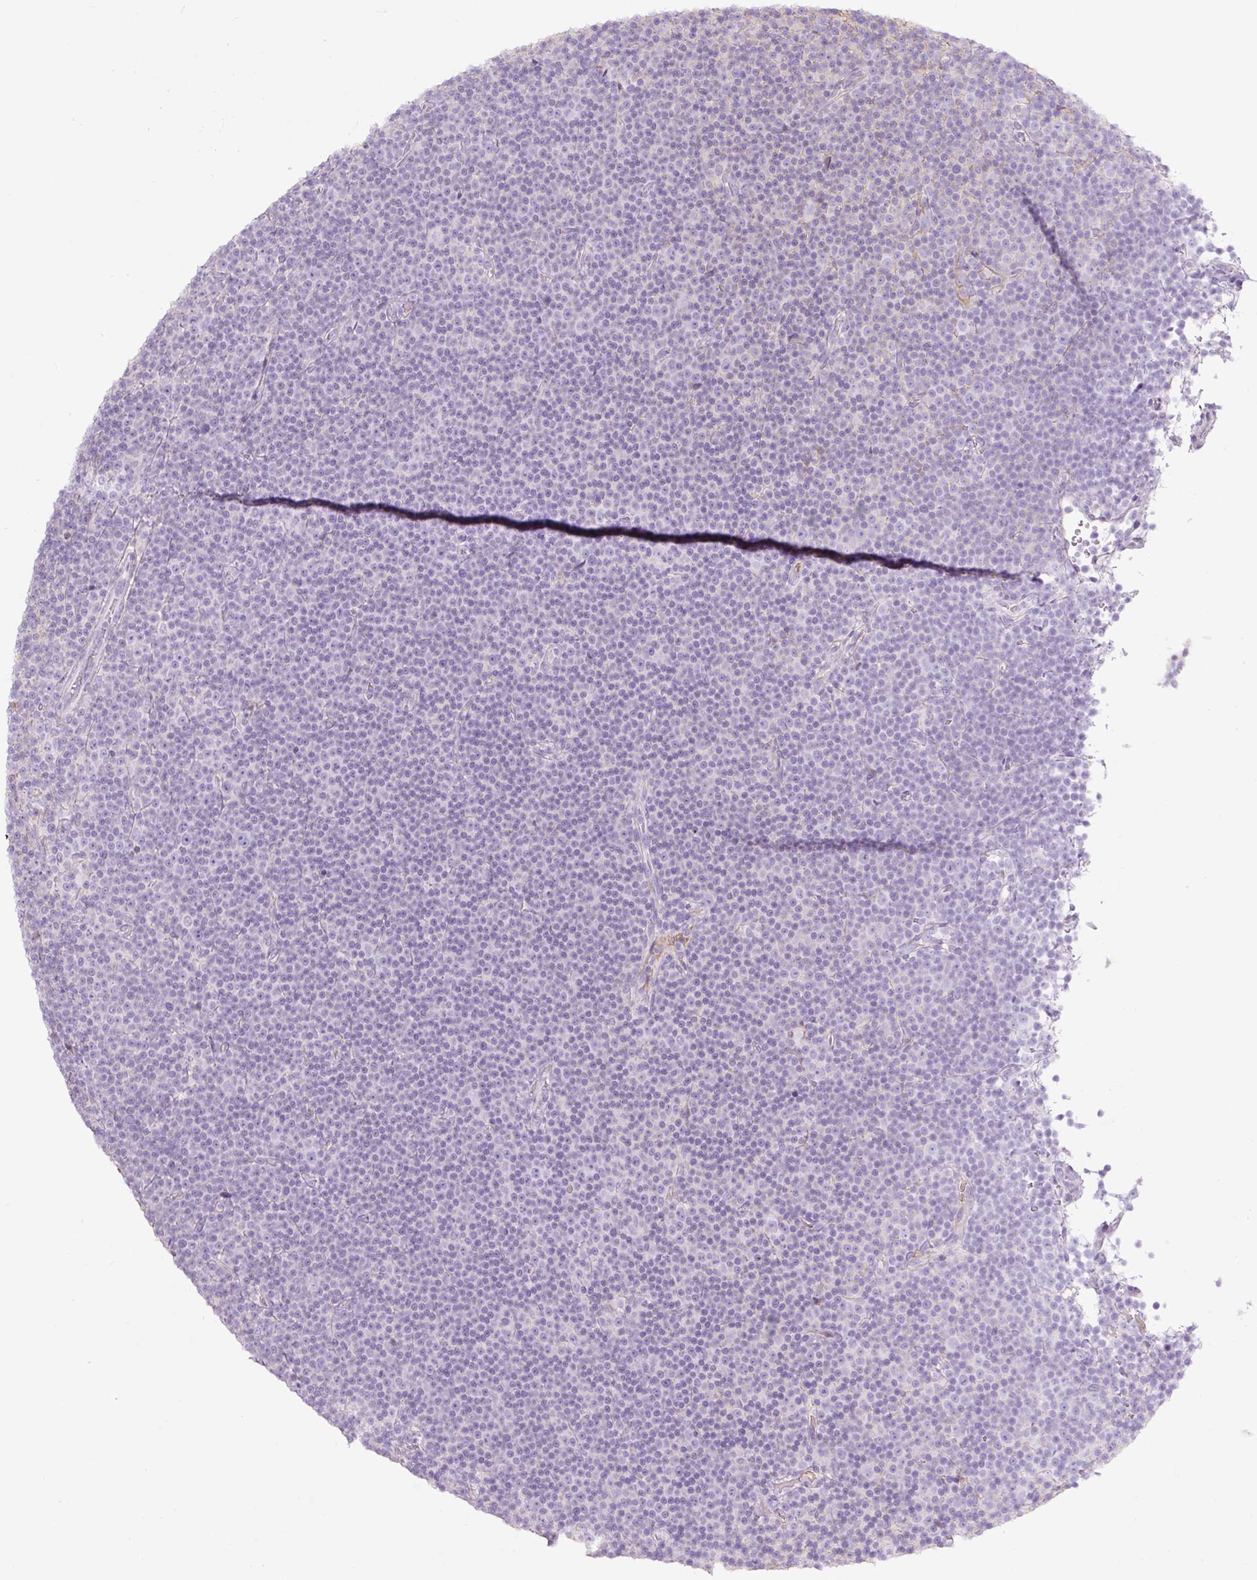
{"staining": {"intensity": "negative", "quantity": "none", "location": "none"}, "tissue": "lymphoma", "cell_type": "Tumor cells", "image_type": "cancer", "snomed": [{"axis": "morphology", "description": "Malignant lymphoma, non-Hodgkin's type, Low grade"}, {"axis": "topography", "description": "Lymph node"}], "caption": "An immunohistochemistry photomicrograph of low-grade malignant lymphoma, non-Hodgkin's type is shown. There is no staining in tumor cells of low-grade malignant lymphoma, non-Hodgkin's type.", "gene": "APOA1", "patient": {"sex": "female", "age": 67}}